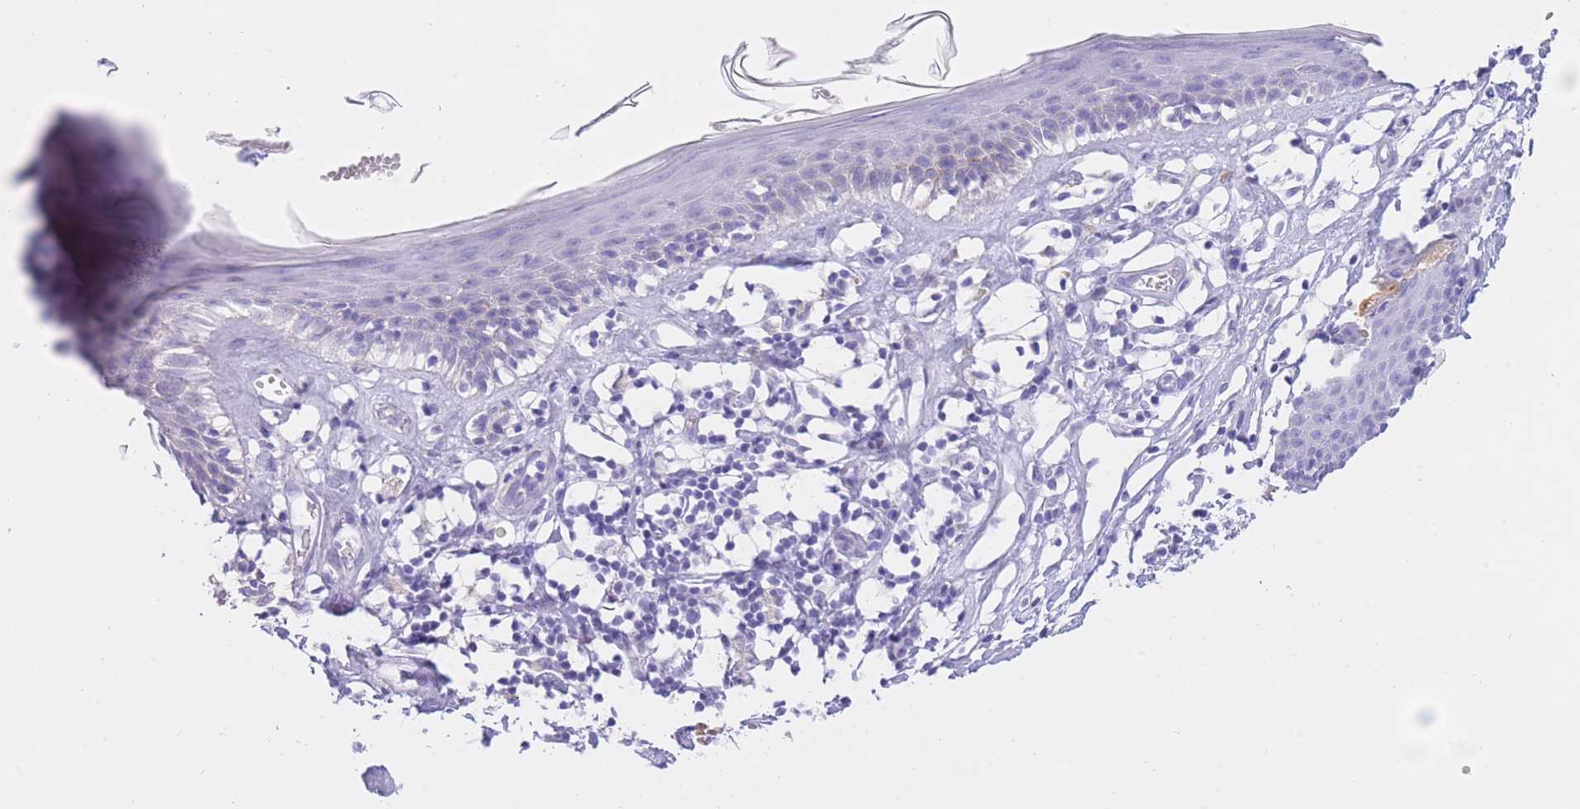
{"staining": {"intensity": "negative", "quantity": "none", "location": "none"}, "tissue": "skin", "cell_type": "Epidermal cells", "image_type": "normal", "snomed": [{"axis": "morphology", "description": "Normal tissue, NOS"}, {"axis": "topography", "description": "Adipose tissue"}, {"axis": "topography", "description": "Vascular tissue"}, {"axis": "topography", "description": "Vulva"}, {"axis": "topography", "description": "Peripheral nerve tissue"}], "caption": "Skin stained for a protein using immunohistochemistry displays no positivity epidermal cells.", "gene": "SSUH2", "patient": {"sex": "female", "age": 86}}